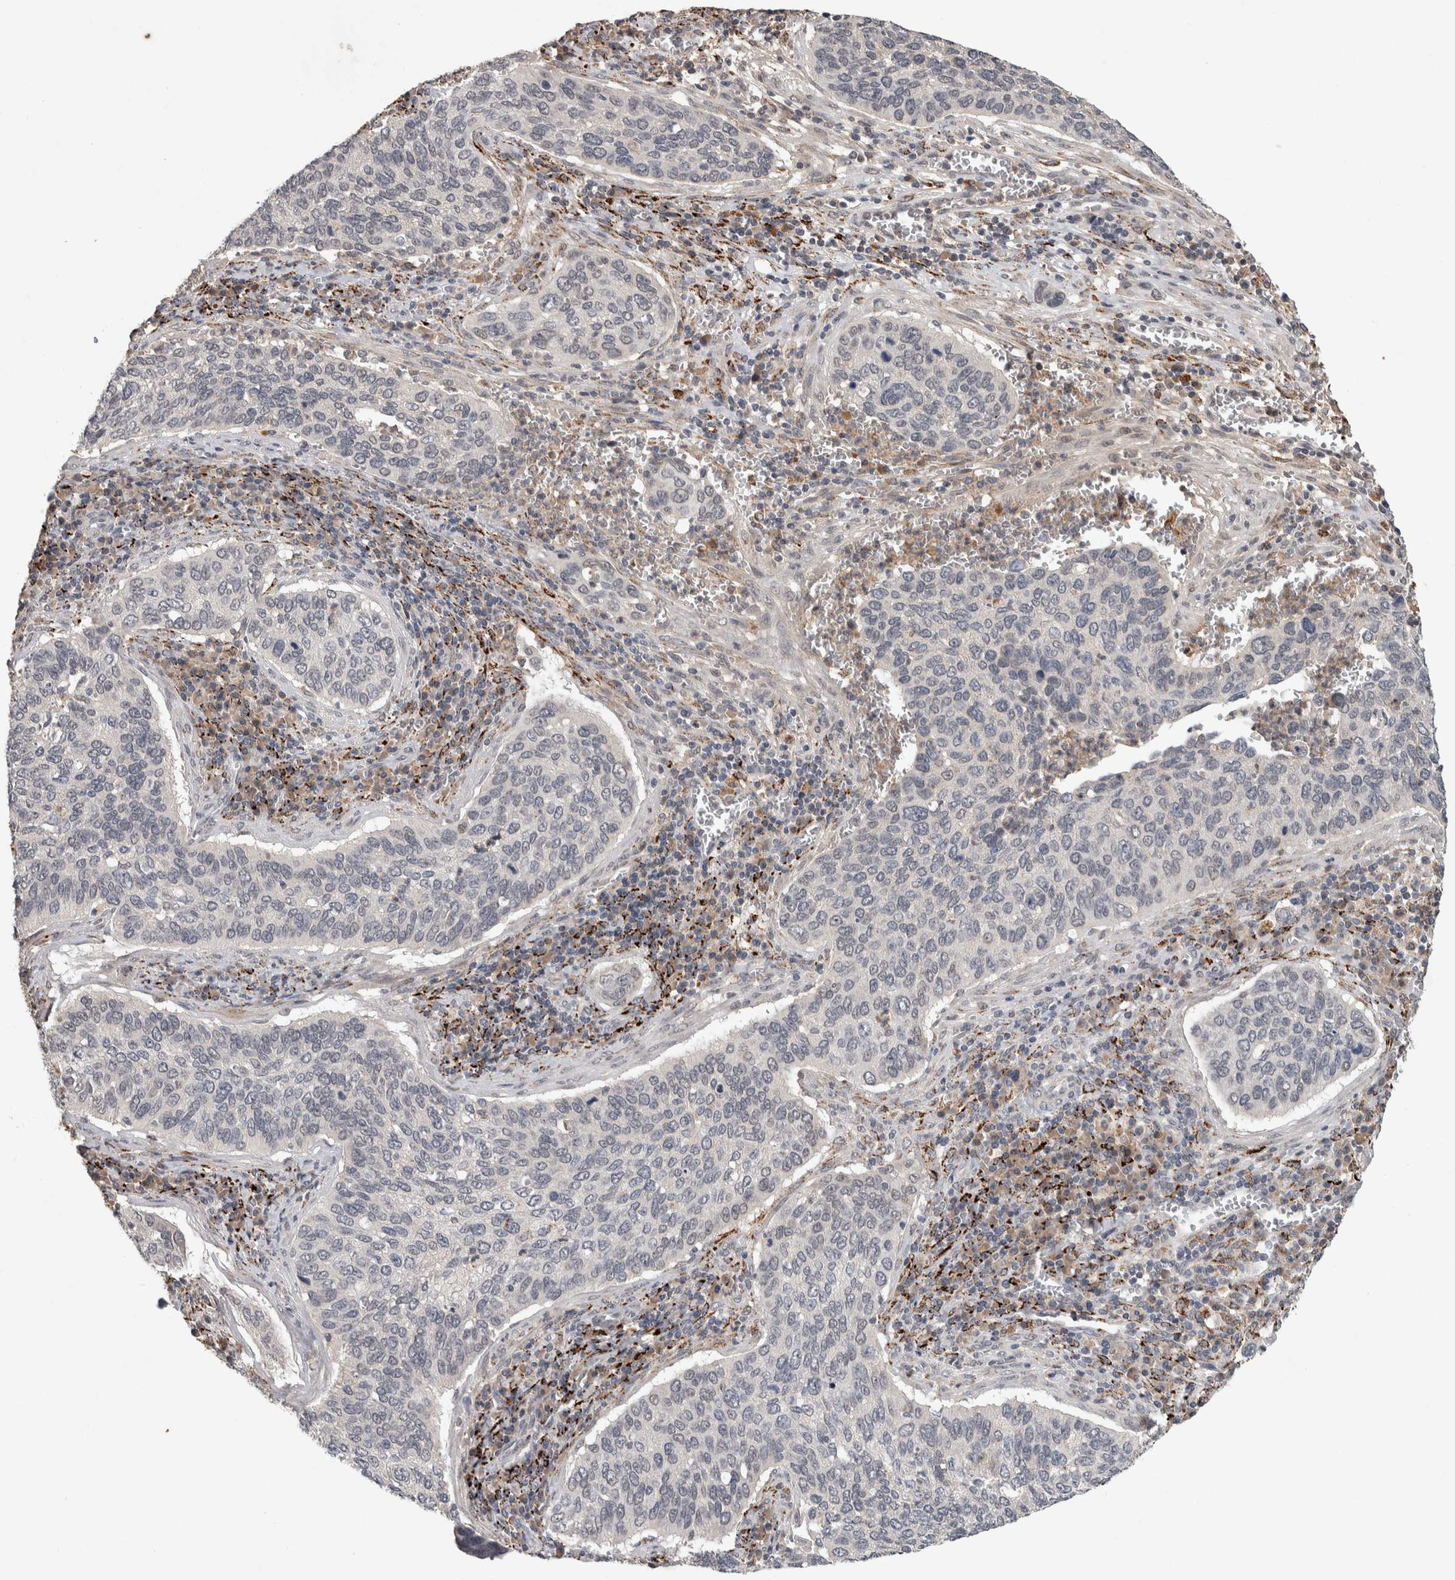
{"staining": {"intensity": "weak", "quantity": "<25%", "location": "nuclear"}, "tissue": "cervical cancer", "cell_type": "Tumor cells", "image_type": "cancer", "snomed": [{"axis": "morphology", "description": "Squamous cell carcinoma, NOS"}, {"axis": "topography", "description": "Cervix"}], "caption": "Tumor cells show no significant protein expression in cervical cancer (squamous cell carcinoma).", "gene": "CHRM3", "patient": {"sex": "female", "age": 53}}